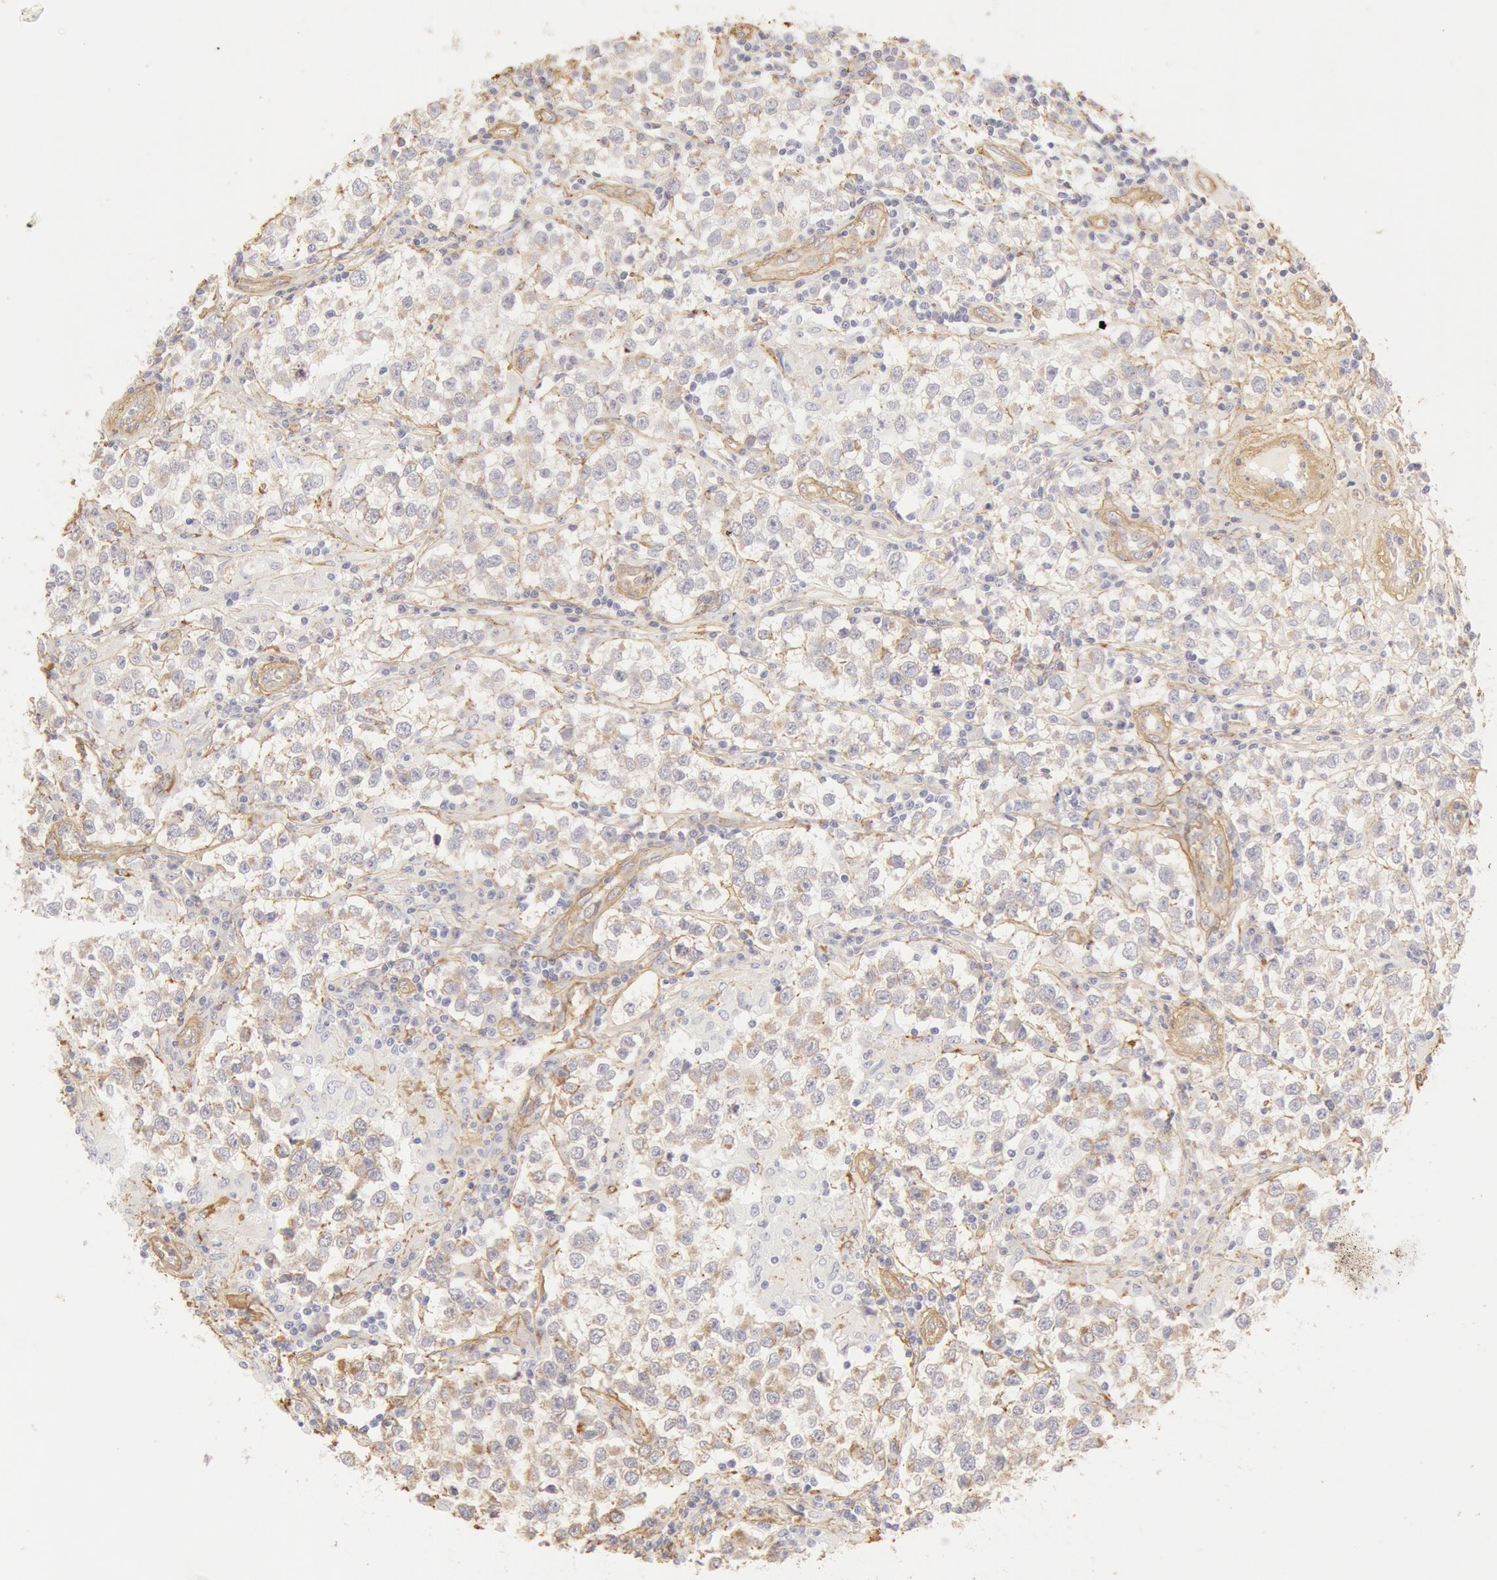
{"staining": {"intensity": "weak", "quantity": "25%-75%", "location": "cytoplasmic/membranous"}, "tissue": "testis cancer", "cell_type": "Tumor cells", "image_type": "cancer", "snomed": [{"axis": "morphology", "description": "Seminoma, NOS"}, {"axis": "topography", "description": "Testis"}], "caption": "Immunohistochemistry image of human testis seminoma stained for a protein (brown), which shows low levels of weak cytoplasmic/membranous positivity in approximately 25%-75% of tumor cells.", "gene": "COL4A1", "patient": {"sex": "male", "age": 36}}